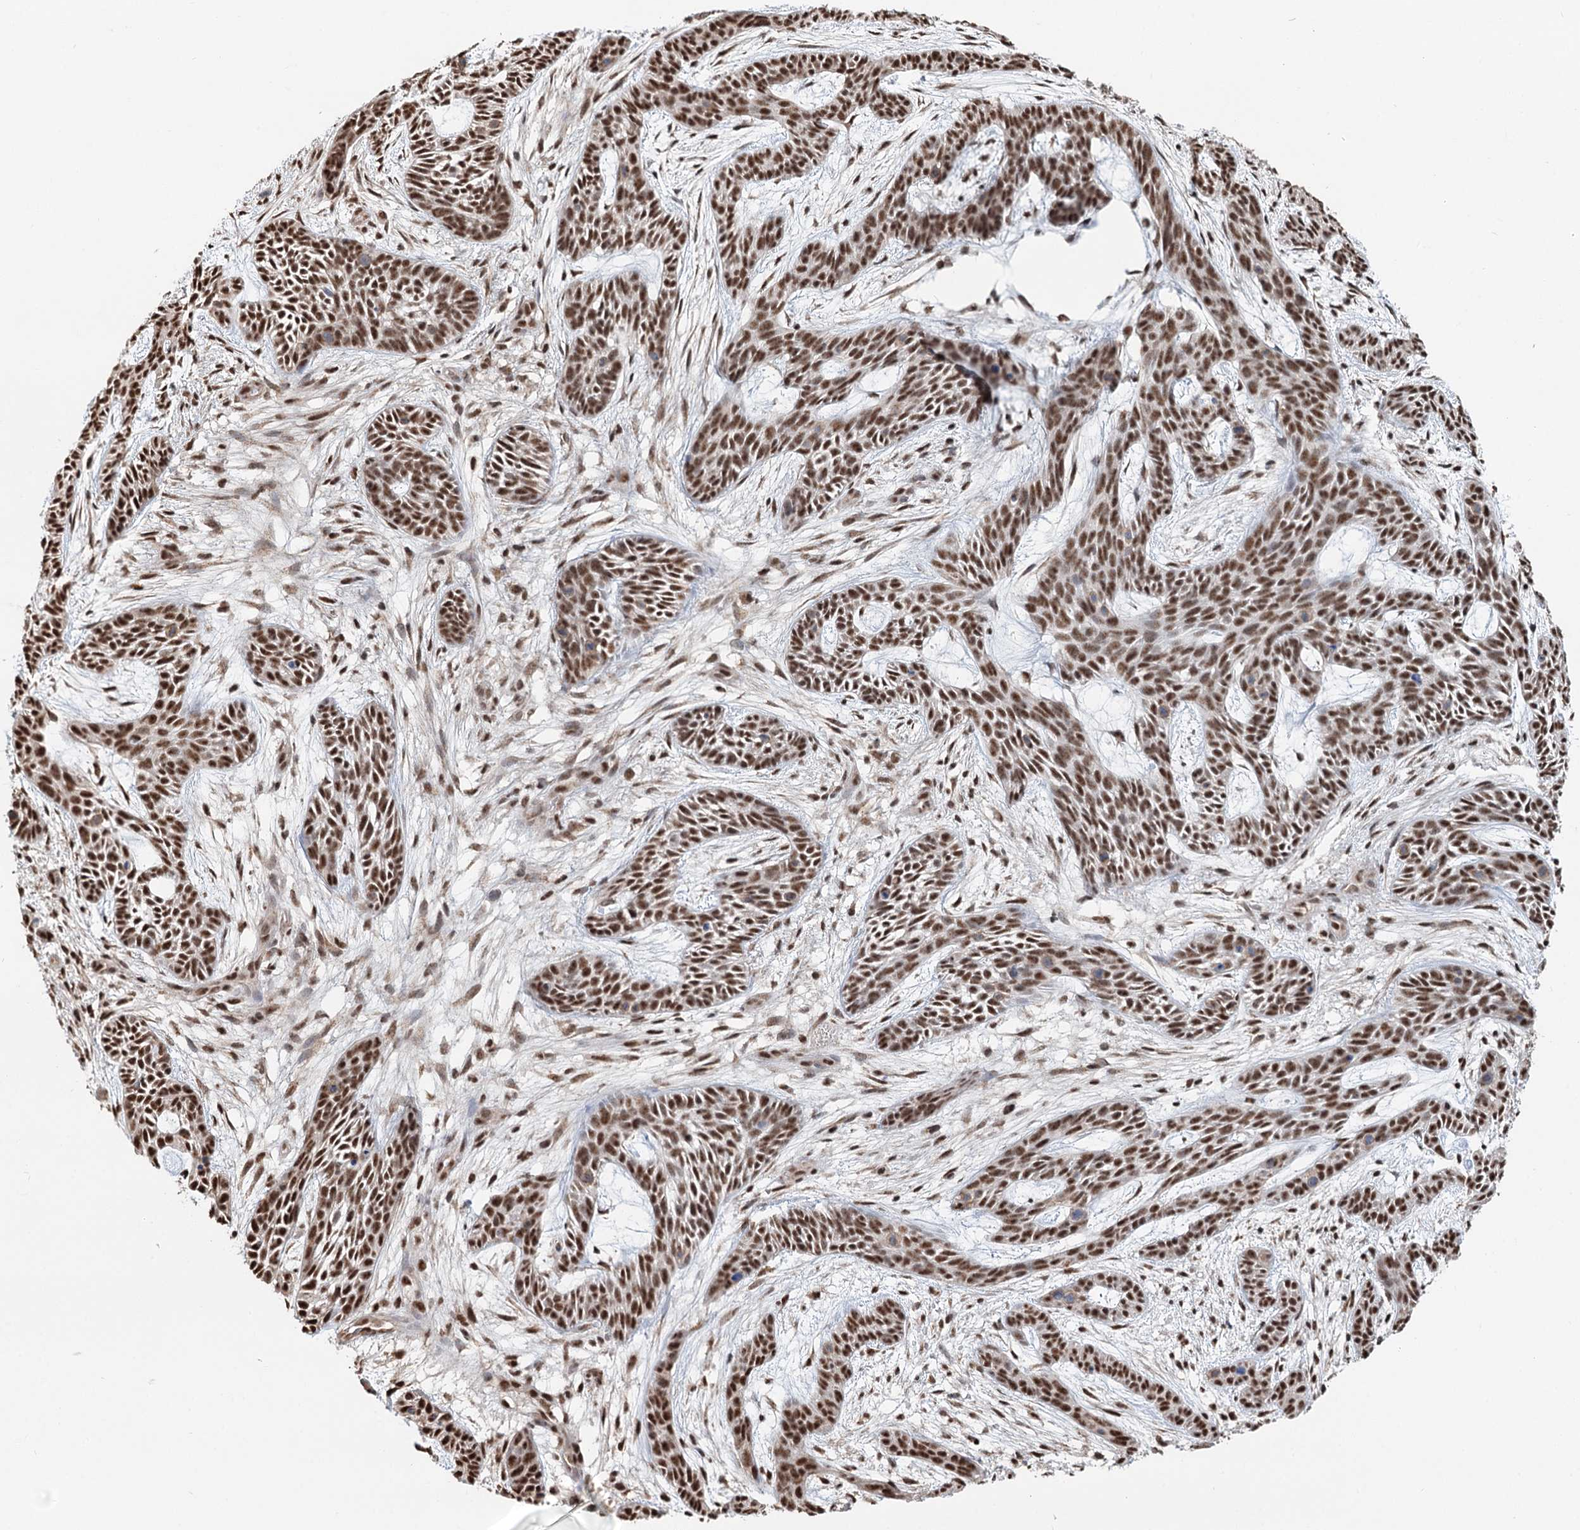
{"staining": {"intensity": "strong", "quantity": ">75%", "location": "nuclear"}, "tissue": "skin cancer", "cell_type": "Tumor cells", "image_type": "cancer", "snomed": [{"axis": "morphology", "description": "Basal cell carcinoma"}, {"axis": "topography", "description": "Skin"}], "caption": "Immunohistochemistry (IHC) of human basal cell carcinoma (skin) shows high levels of strong nuclear positivity in approximately >75% of tumor cells. (DAB (3,3'-diaminobenzidine) = brown stain, brightfield microscopy at high magnification).", "gene": "GPALPP1", "patient": {"sex": "male", "age": 89}}